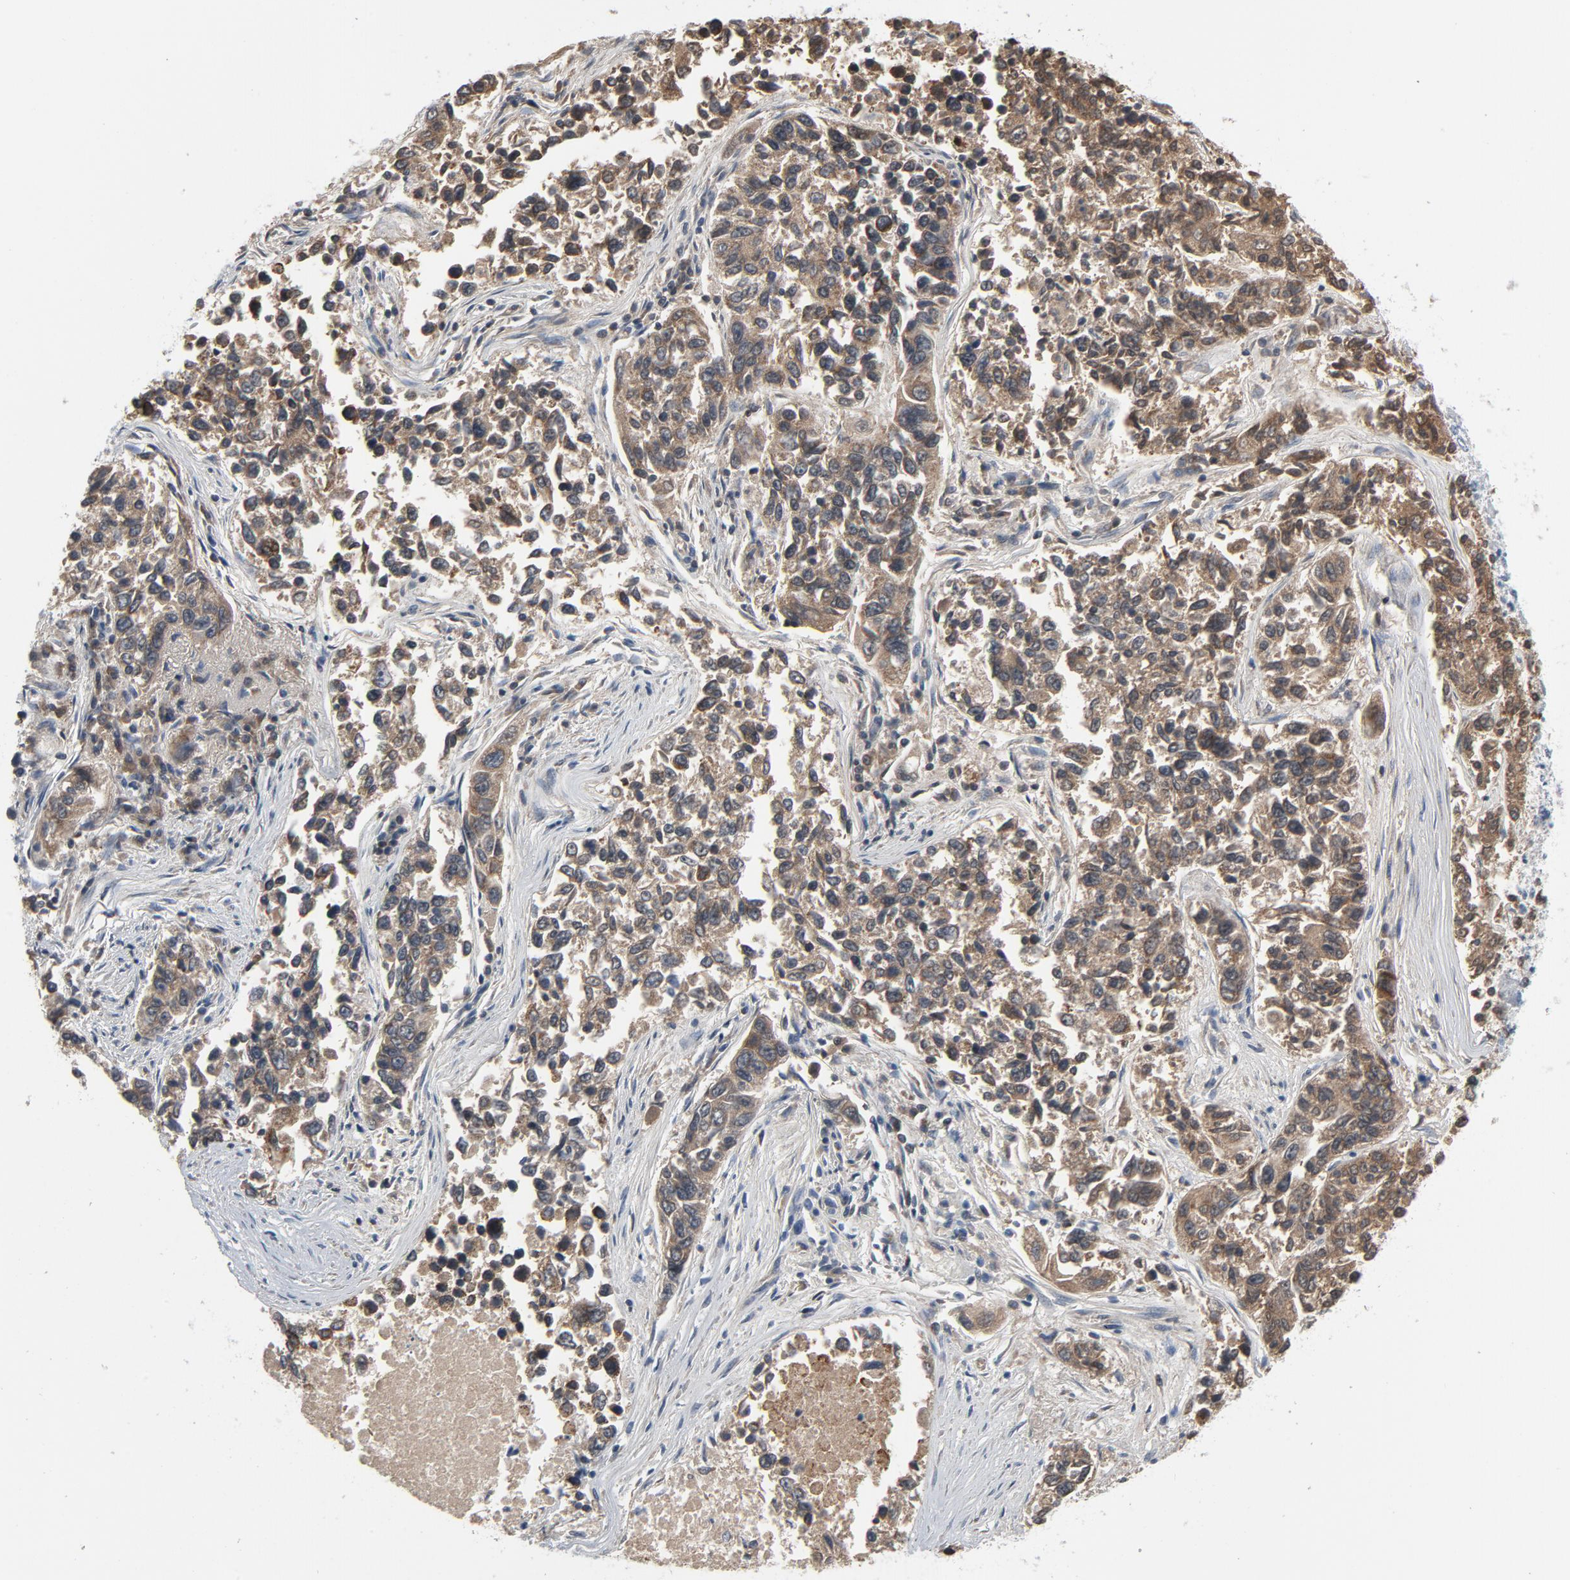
{"staining": {"intensity": "moderate", "quantity": ">75%", "location": "cytoplasmic/membranous"}, "tissue": "lung cancer", "cell_type": "Tumor cells", "image_type": "cancer", "snomed": [{"axis": "morphology", "description": "Adenocarcinoma, NOS"}, {"axis": "topography", "description": "Lung"}], "caption": "Brown immunohistochemical staining in human adenocarcinoma (lung) displays moderate cytoplasmic/membranous positivity in approximately >75% of tumor cells. (DAB (3,3'-diaminobenzidine) = brown stain, brightfield microscopy at high magnification).", "gene": "GPX2", "patient": {"sex": "male", "age": 84}}